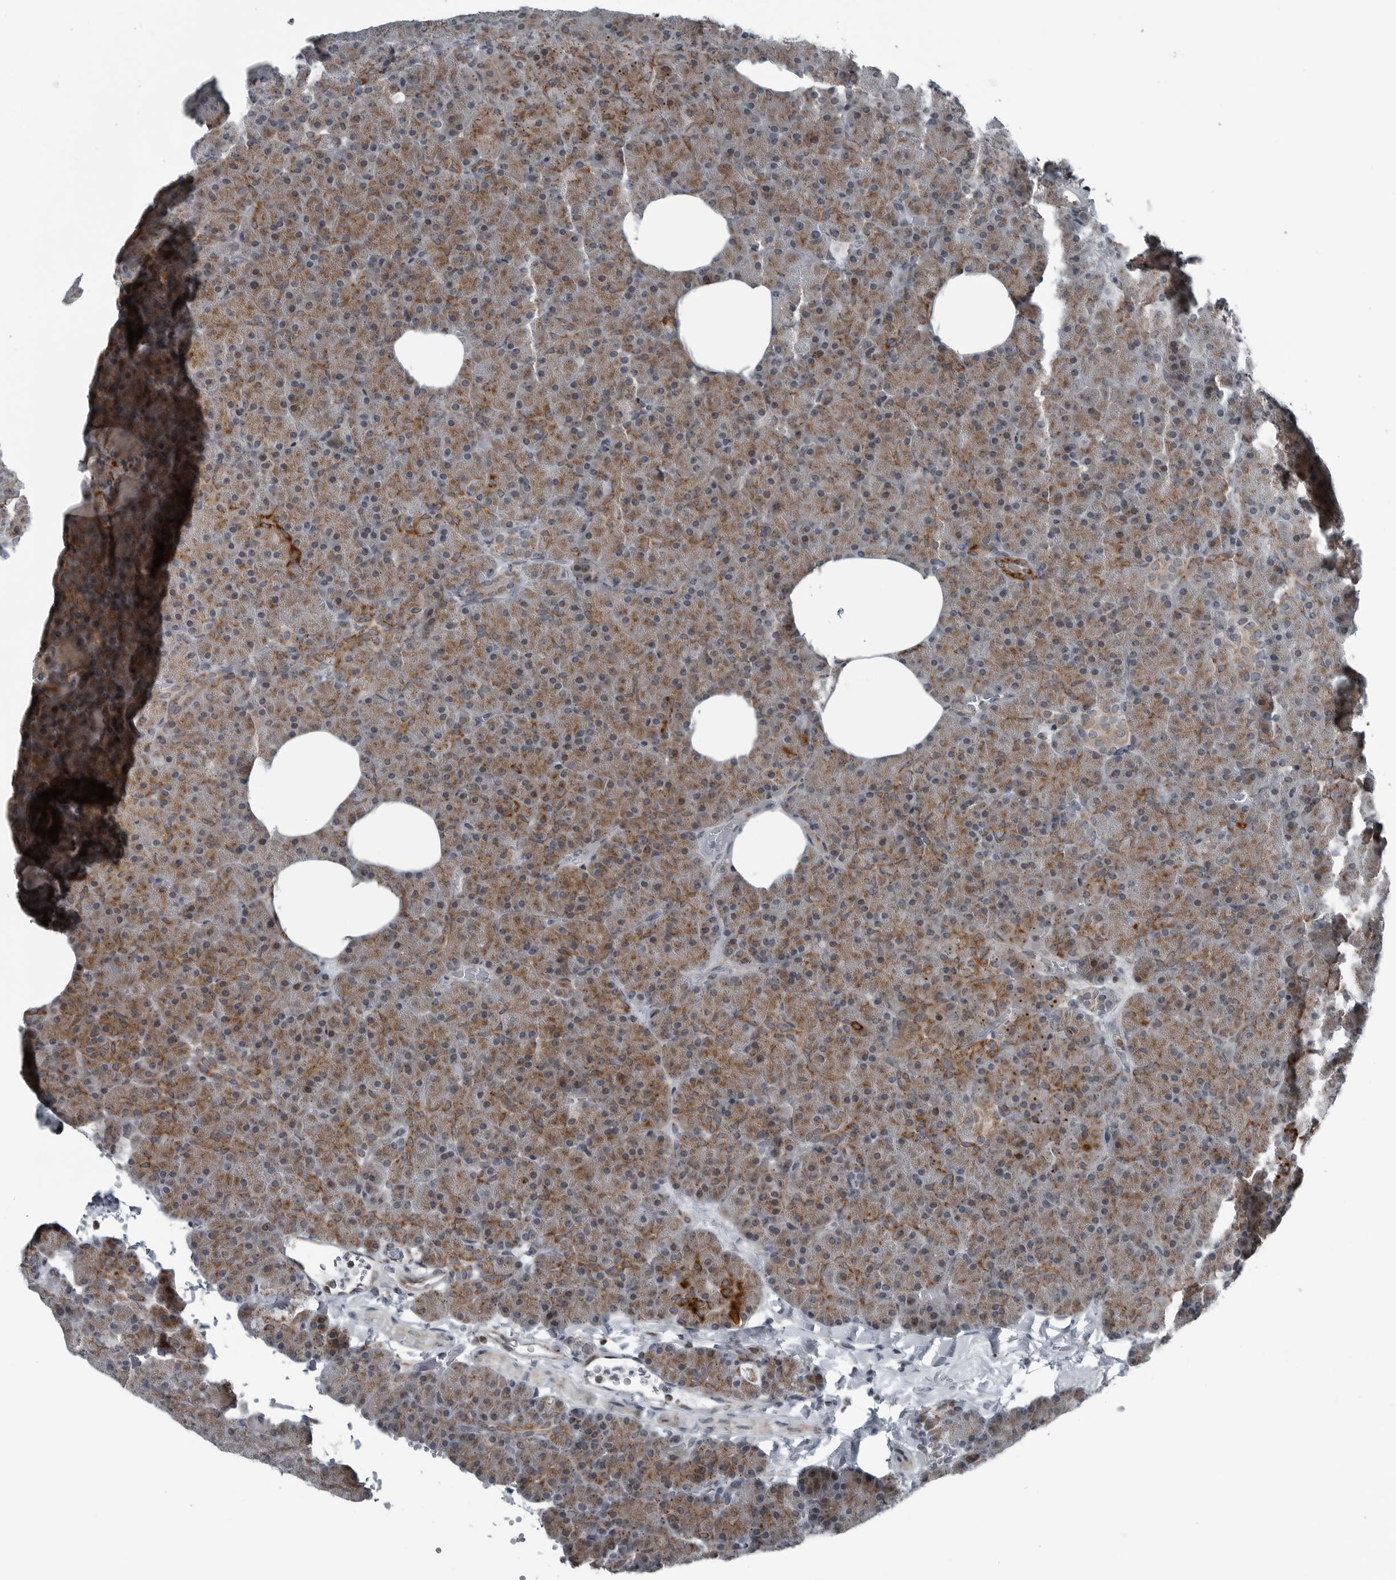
{"staining": {"intensity": "moderate", "quantity": ">75%", "location": "cytoplasmic/membranous"}, "tissue": "pancreas", "cell_type": "Exocrine glandular cells", "image_type": "normal", "snomed": [{"axis": "morphology", "description": "Normal tissue, NOS"}, {"axis": "morphology", "description": "Carcinoid, malignant, NOS"}, {"axis": "topography", "description": "Pancreas"}], "caption": "IHC staining of unremarkable pancreas, which reveals medium levels of moderate cytoplasmic/membranous expression in about >75% of exocrine glandular cells indicating moderate cytoplasmic/membranous protein staining. The staining was performed using DAB (3,3'-diaminobenzidine) (brown) for protein detection and nuclei were counterstained in hematoxylin (blue).", "gene": "GAK", "patient": {"sex": "female", "age": 35}}